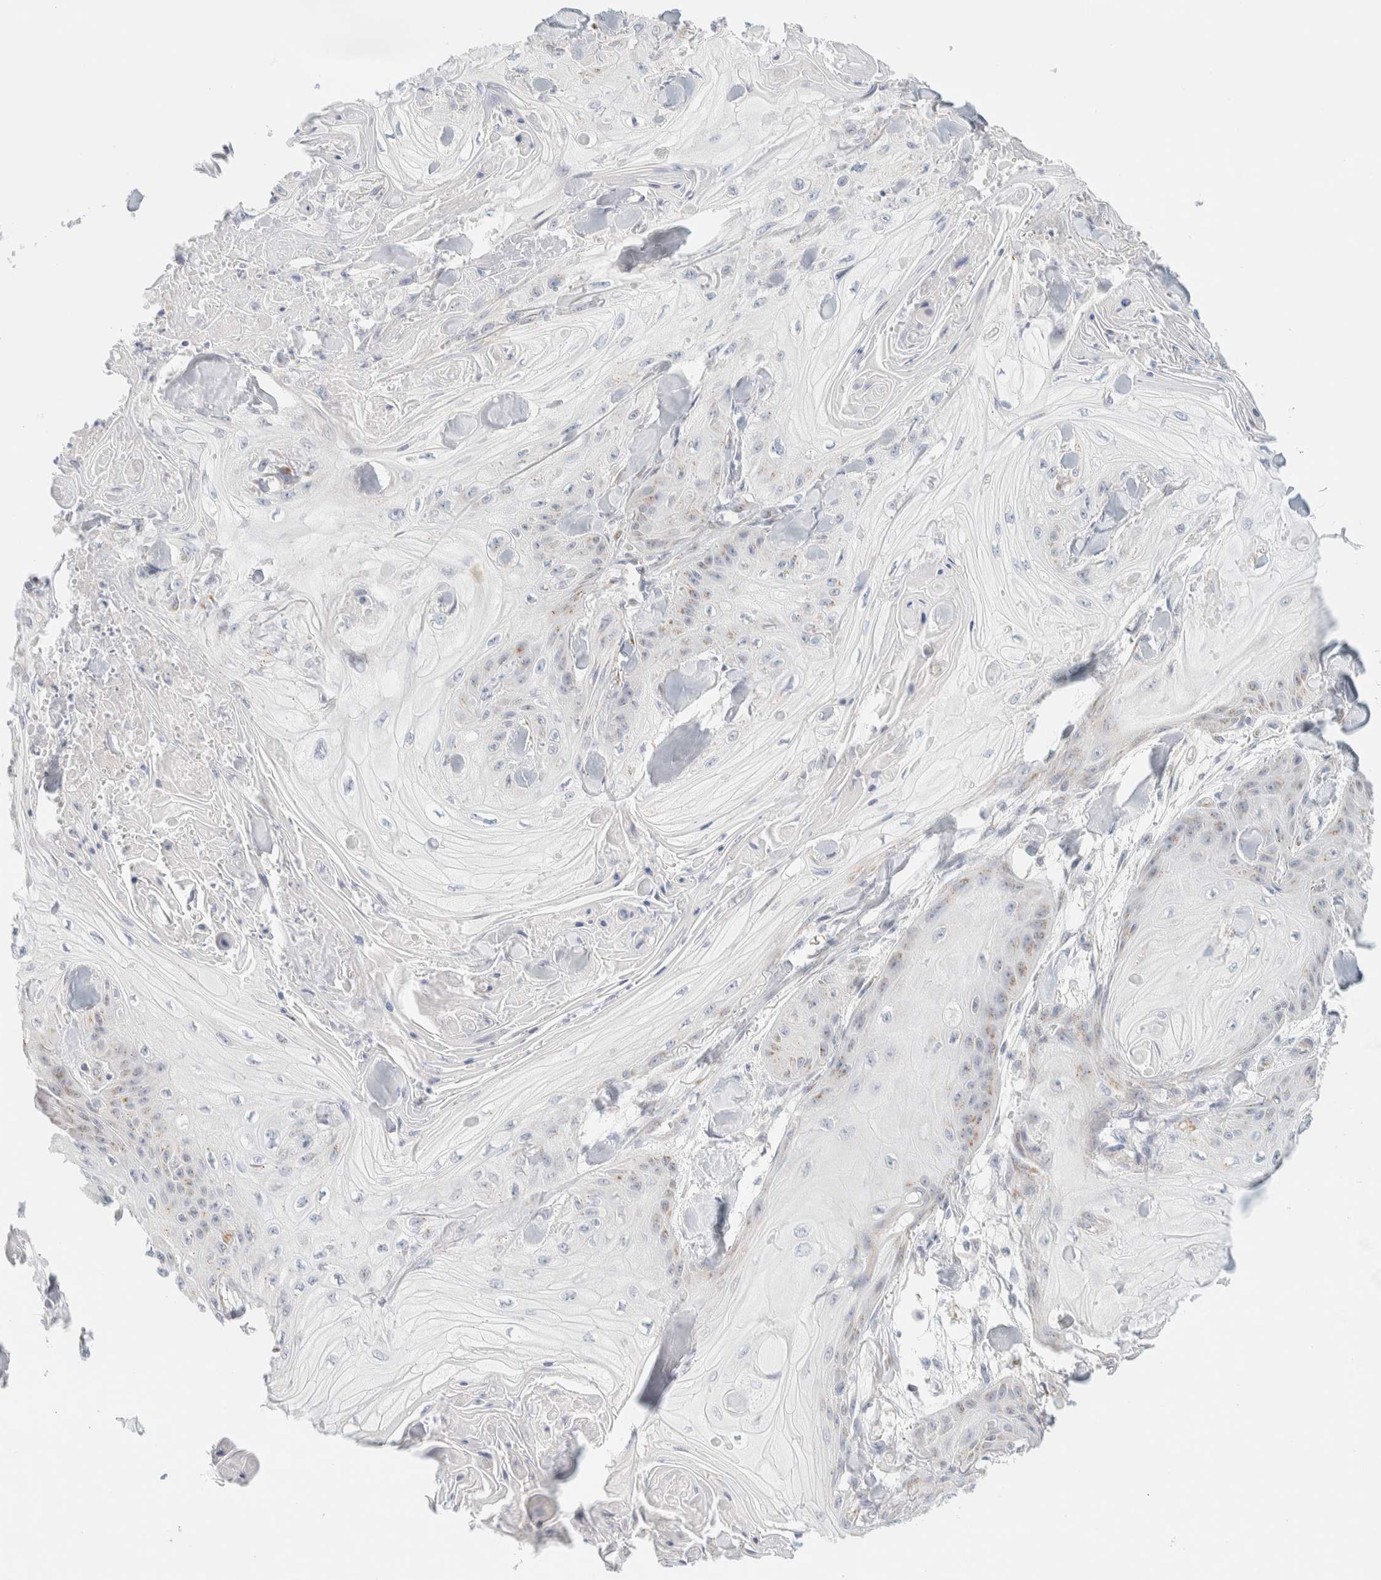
{"staining": {"intensity": "weak", "quantity": "<25%", "location": "cytoplasmic/membranous"}, "tissue": "skin cancer", "cell_type": "Tumor cells", "image_type": "cancer", "snomed": [{"axis": "morphology", "description": "Squamous cell carcinoma, NOS"}, {"axis": "topography", "description": "Skin"}], "caption": "High magnification brightfield microscopy of skin squamous cell carcinoma stained with DAB (brown) and counterstained with hematoxylin (blue): tumor cells show no significant positivity.", "gene": "SPNS3", "patient": {"sex": "male", "age": 74}}